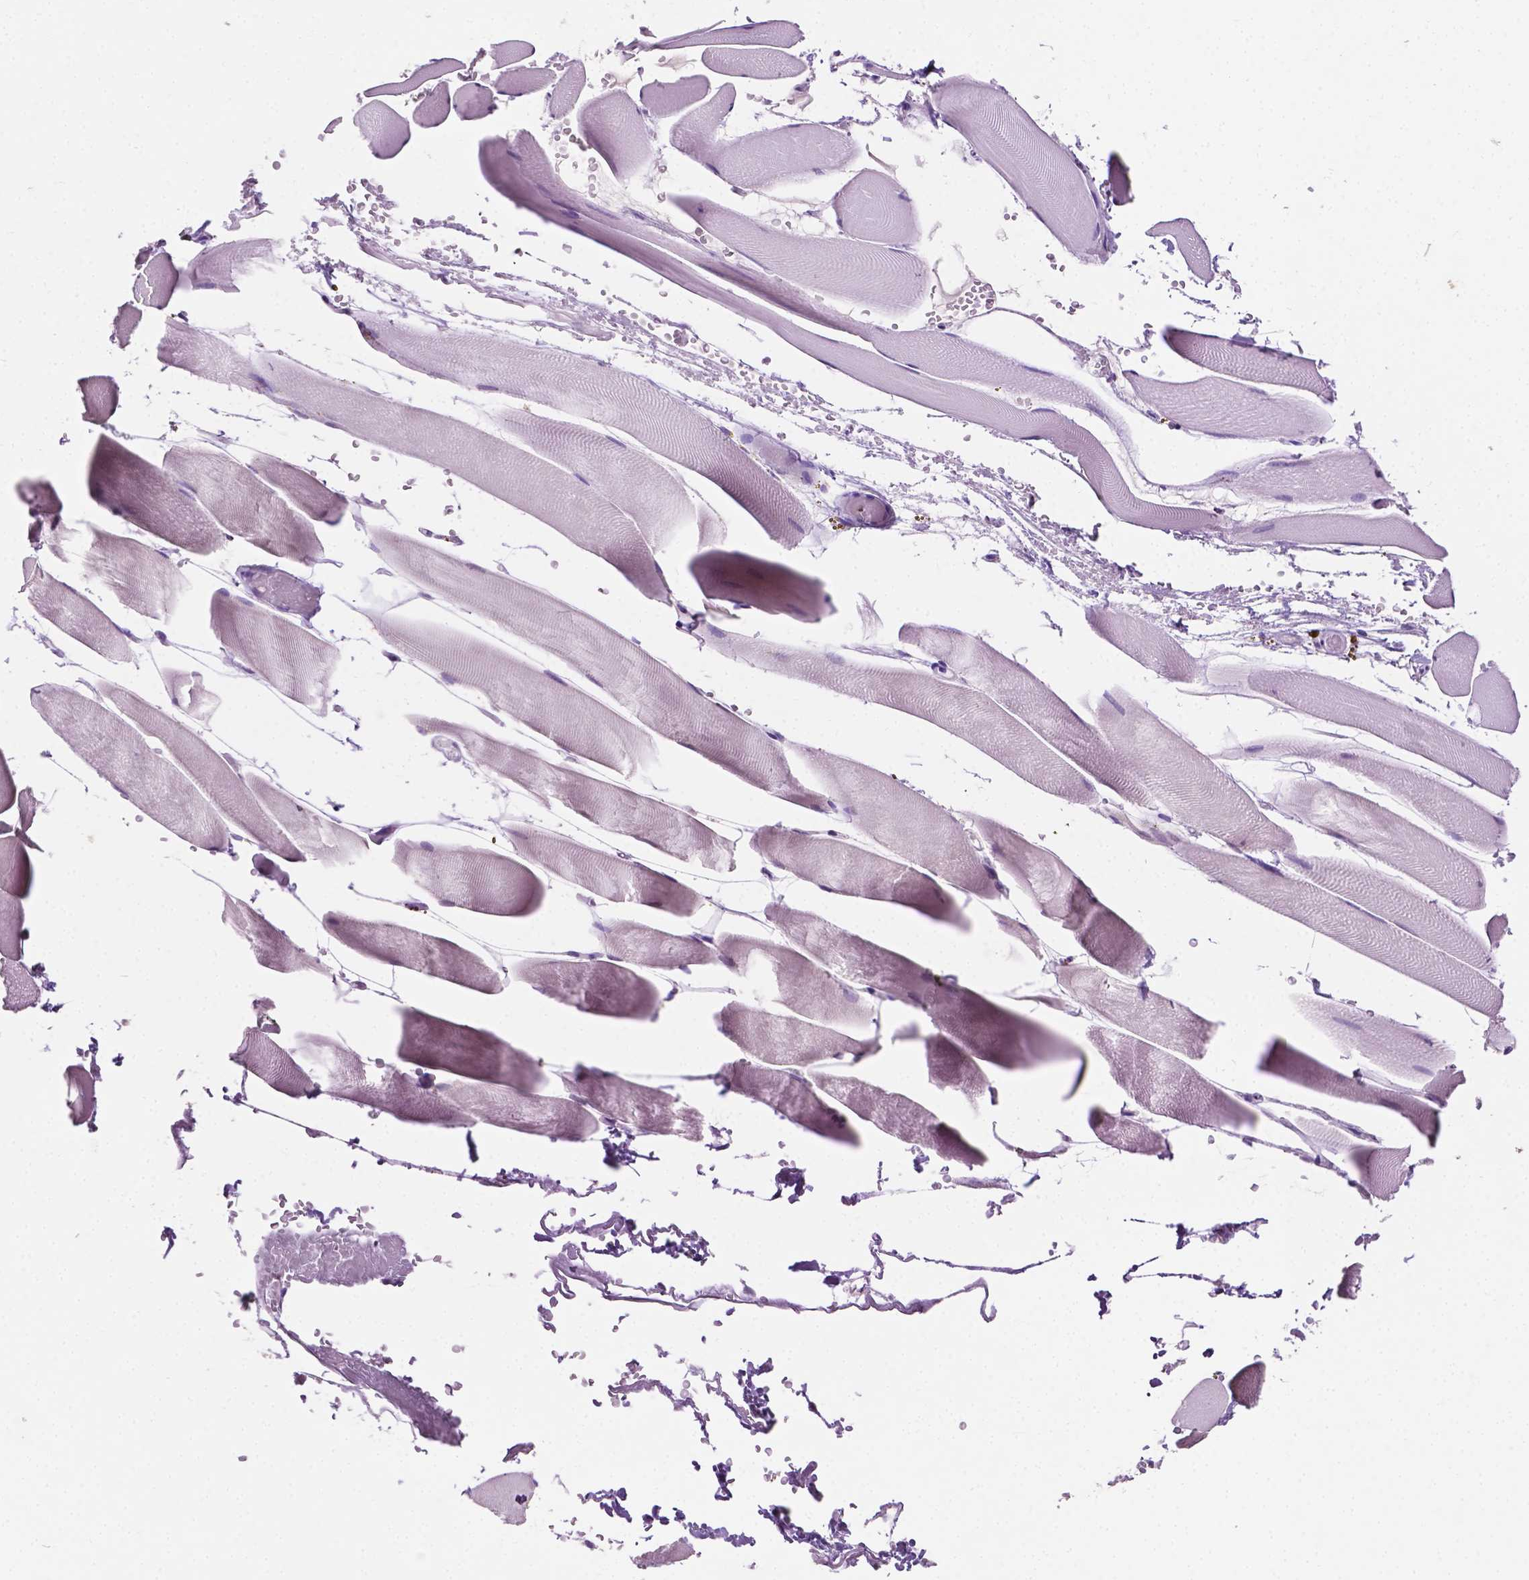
{"staining": {"intensity": "negative", "quantity": "none", "location": "none"}, "tissue": "skeletal muscle", "cell_type": "Myocytes", "image_type": "normal", "snomed": [{"axis": "morphology", "description": "Normal tissue, NOS"}, {"axis": "topography", "description": "Skeletal muscle"}], "caption": "Myocytes show no significant protein positivity in normal skeletal muscle.", "gene": "SIAH2", "patient": {"sex": "female", "age": 37}}